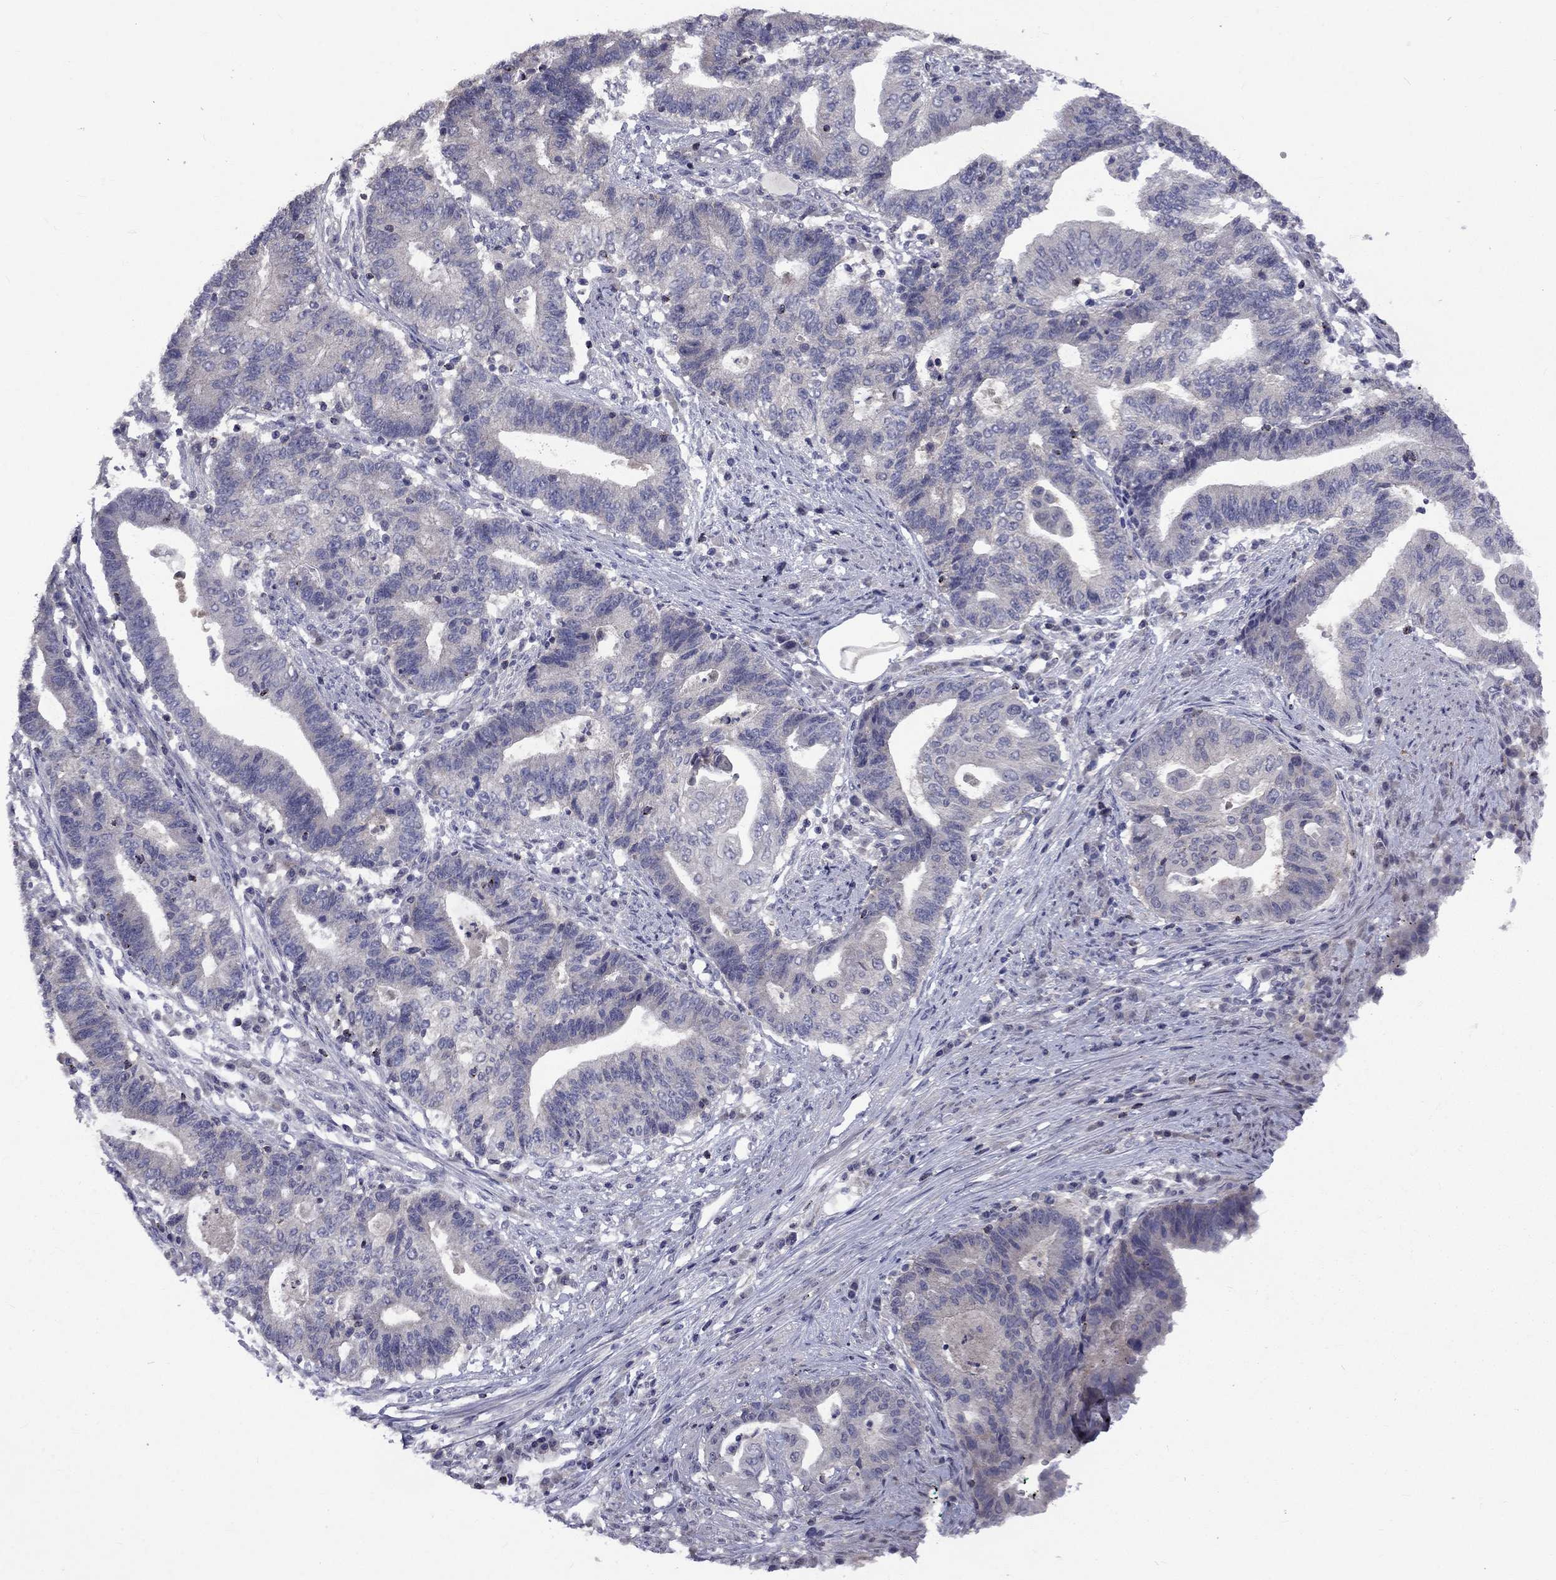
{"staining": {"intensity": "negative", "quantity": "none", "location": "none"}, "tissue": "endometrial cancer", "cell_type": "Tumor cells", "image_type": "cancer", "snomed": [{"axis": "morphology", "description": "Adenocarcinoma, NOS"}, {"axis": "topography", "description": "Uterus"}, {"axis": "topography", "description": "Endometrium"}], "caption": "This is an immunohistochemistry image of adenocarcinoma (endometrial). There is no expression in tumor cells.", "gene": "SNTA1", "patient": {"sex": "female", "age": 54}}